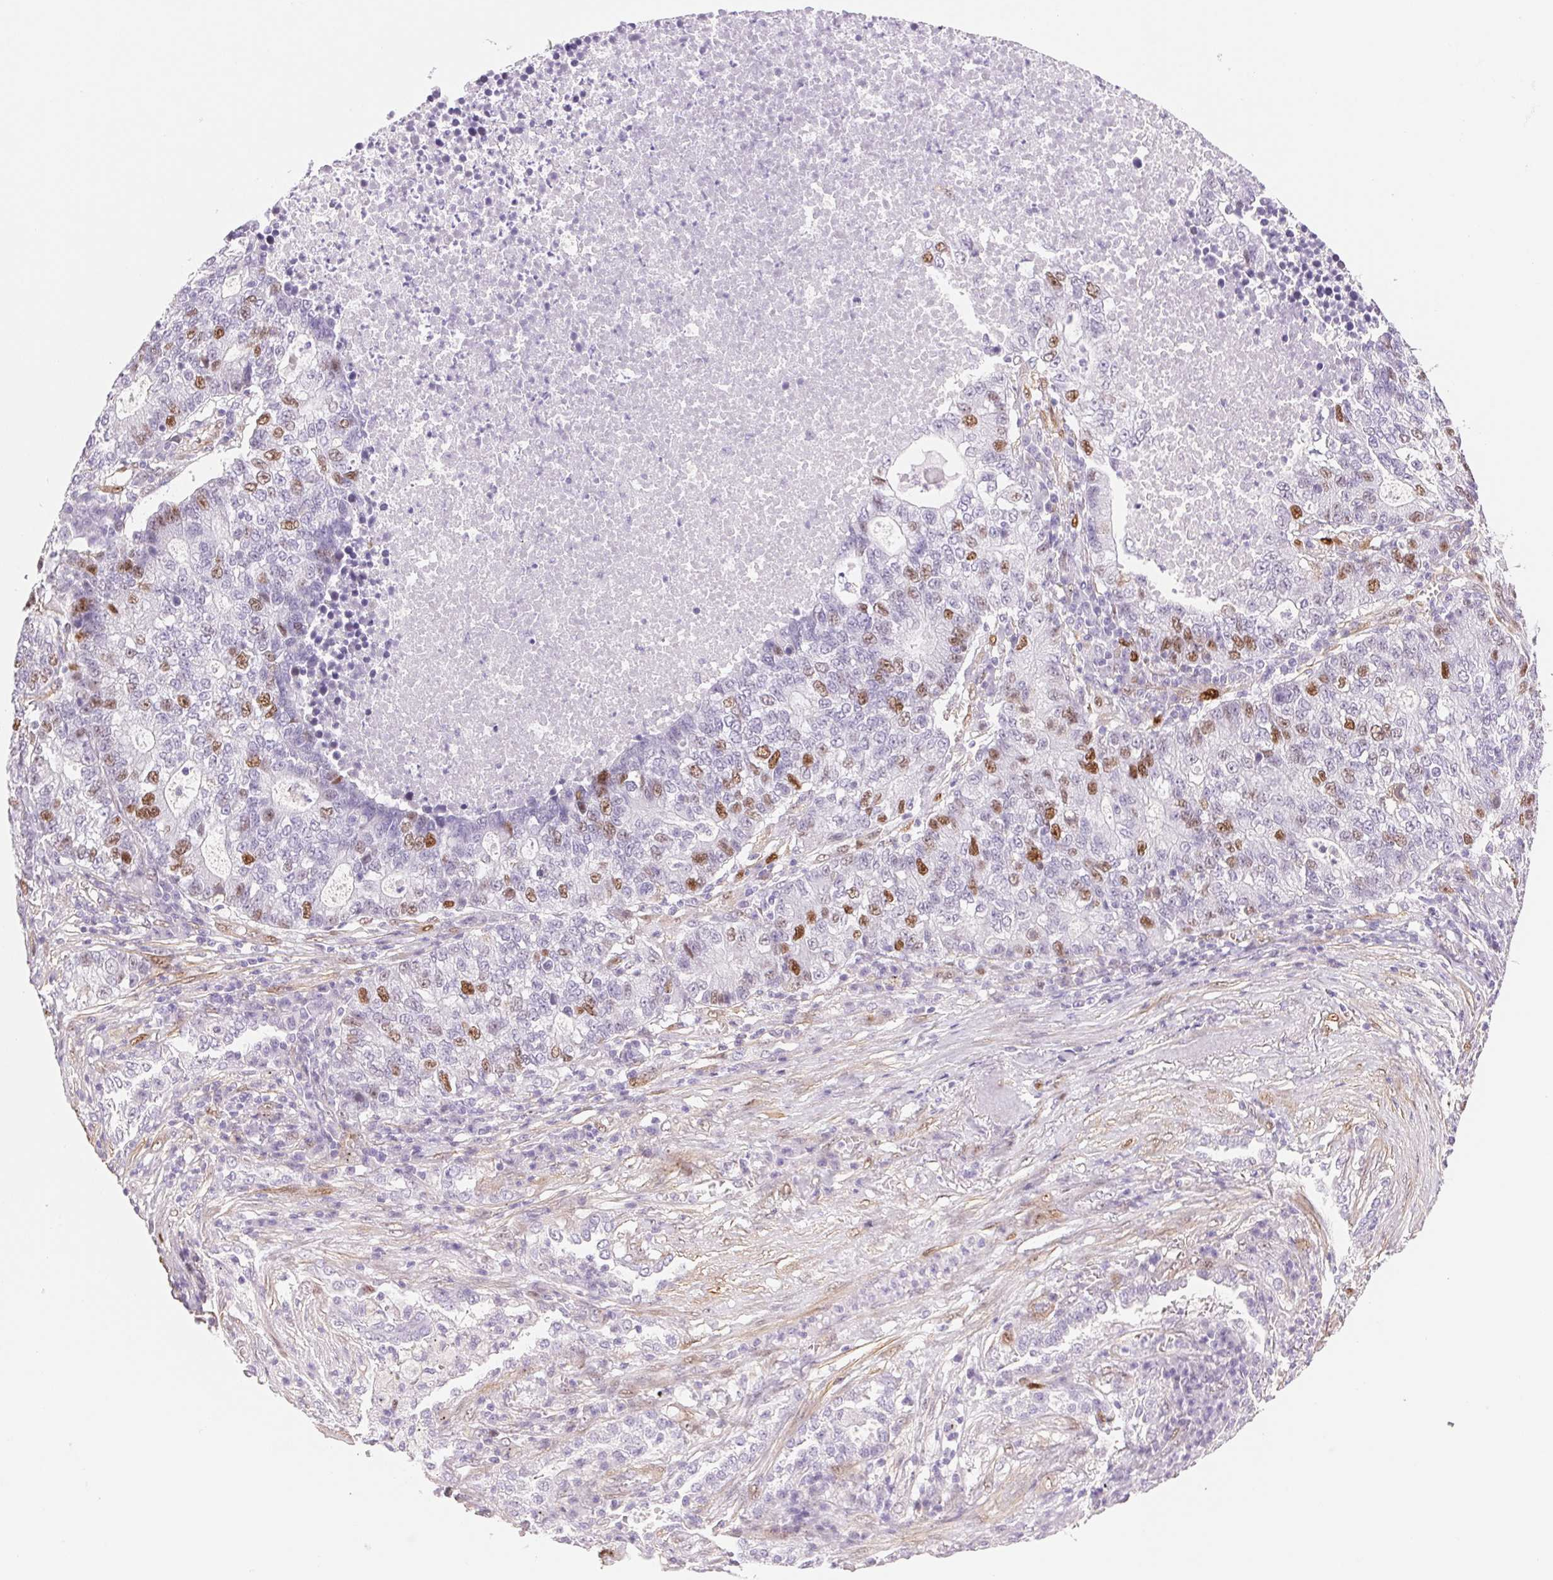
{"staining": {"intensity": "moderate", "quantity": "<25%", "location": "nuclear"}, "tissue": "lung cancer", "cell_type": "Tumor cells", "image_type": "cancer", "snomed": [{"axis": "morphology", "description": "Adenocarcinoma, NOS"}, {"axis": "topography", "description": "Lung"}], "caption": "This histopathology image exhibits IHC staining of human lung cancer, with low moderate nuclear positivity in about <25% of tumor cells.", "gene": "SMTN", "patient": {"sex": "male", "age": 57}}